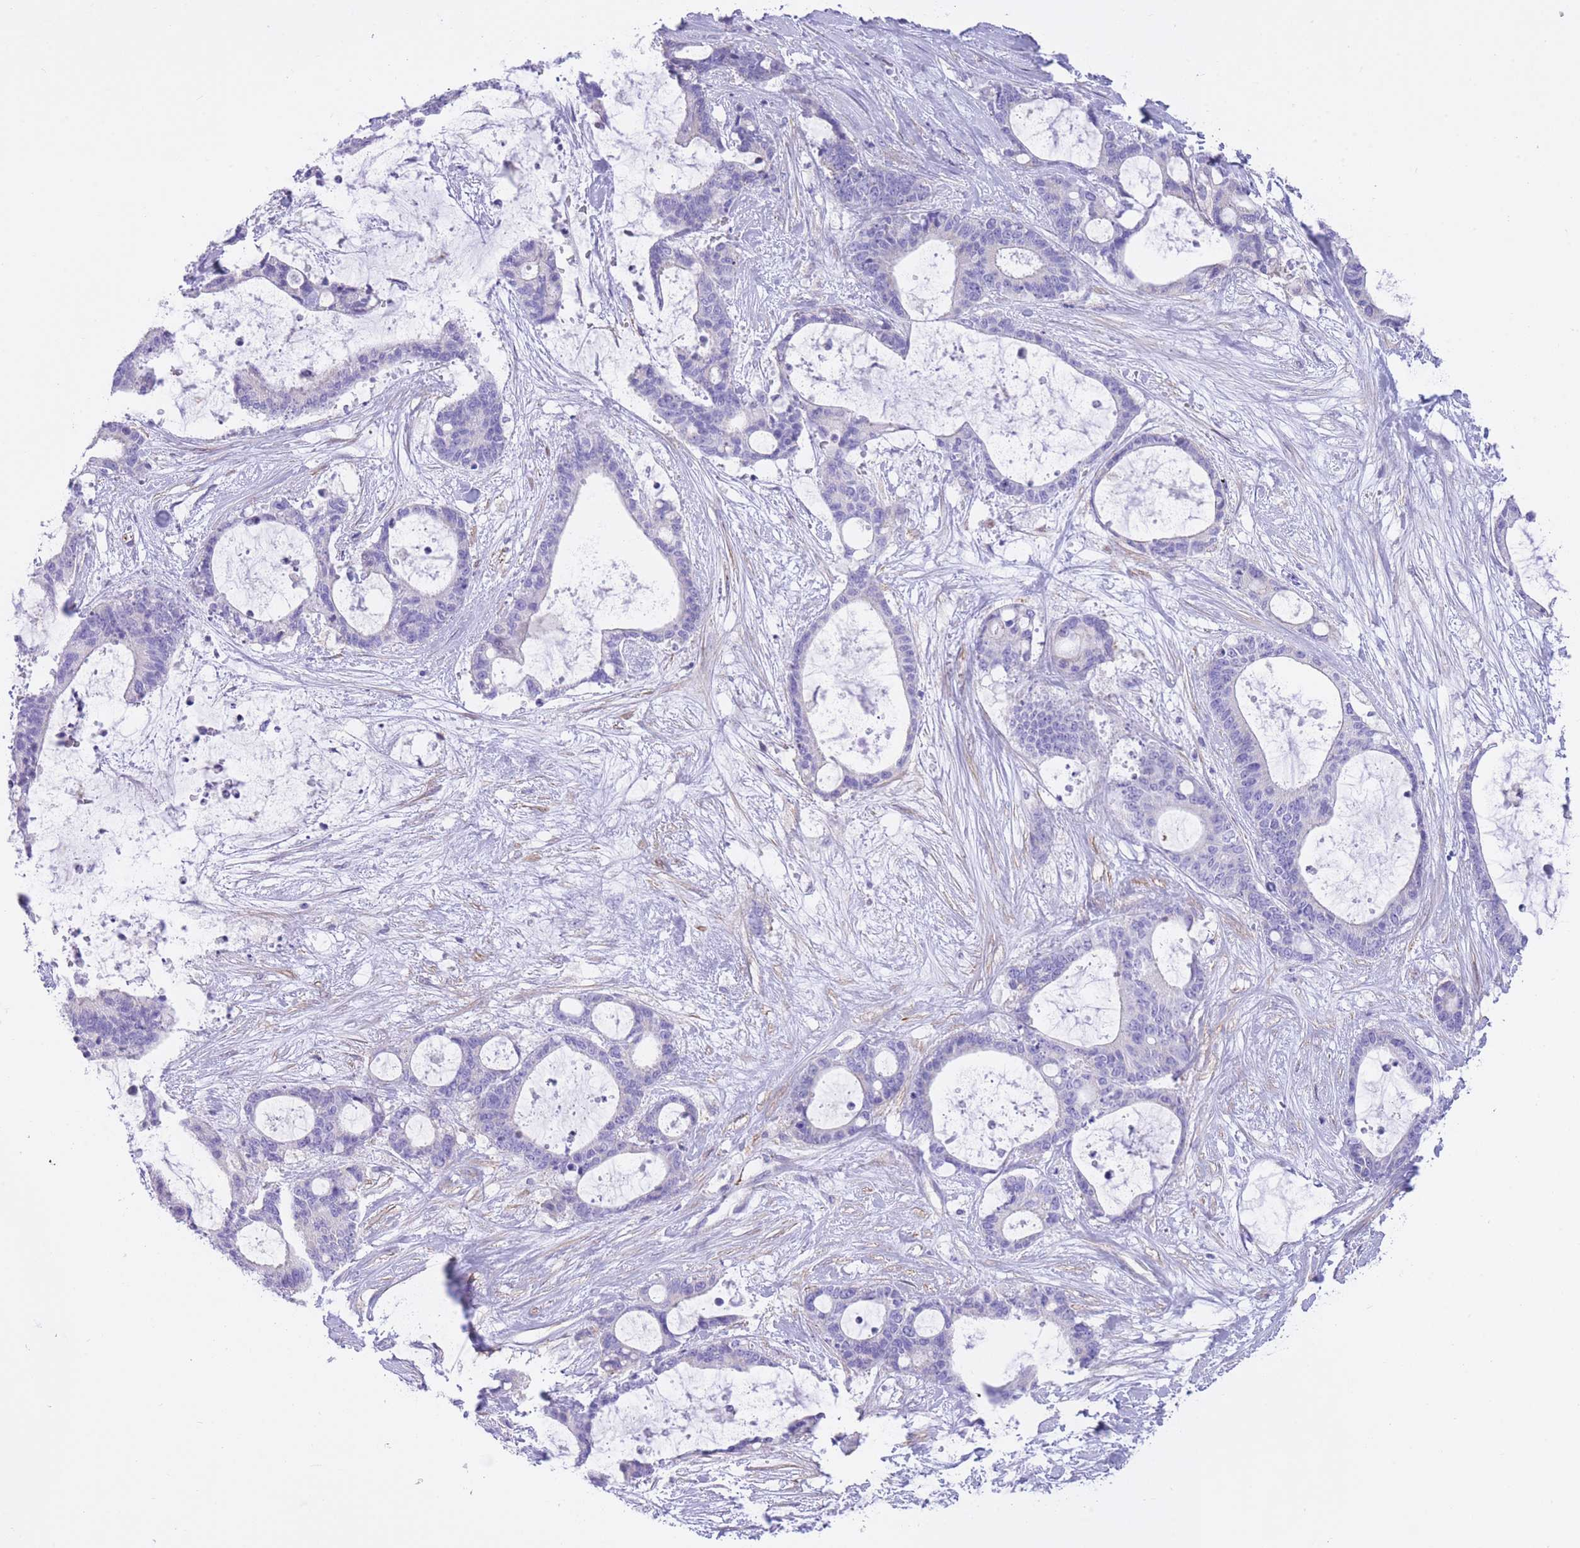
{"staining": {"intensity": "negative", "quantity": "none", "location": "none"}, "tissue": "liver cancer", "cell_type": "Tumor cells", "image_type": "cancer", "snomed": [{"axis": "morphology", "description": "Normal tissue, NOS"}, {"axis": "morphology", "description": "Cholangiocarcinoma"}, {"axis": "topography", "description": "Liver"}, {"axis": "topography", "description": "Peripheral nerve tissue"}], "caption": "Protein analysis of liver cancer reveals no significant expression in tumor cells.", "gene": "LDB3", "patient": {"sex": "female", "age": 73}}